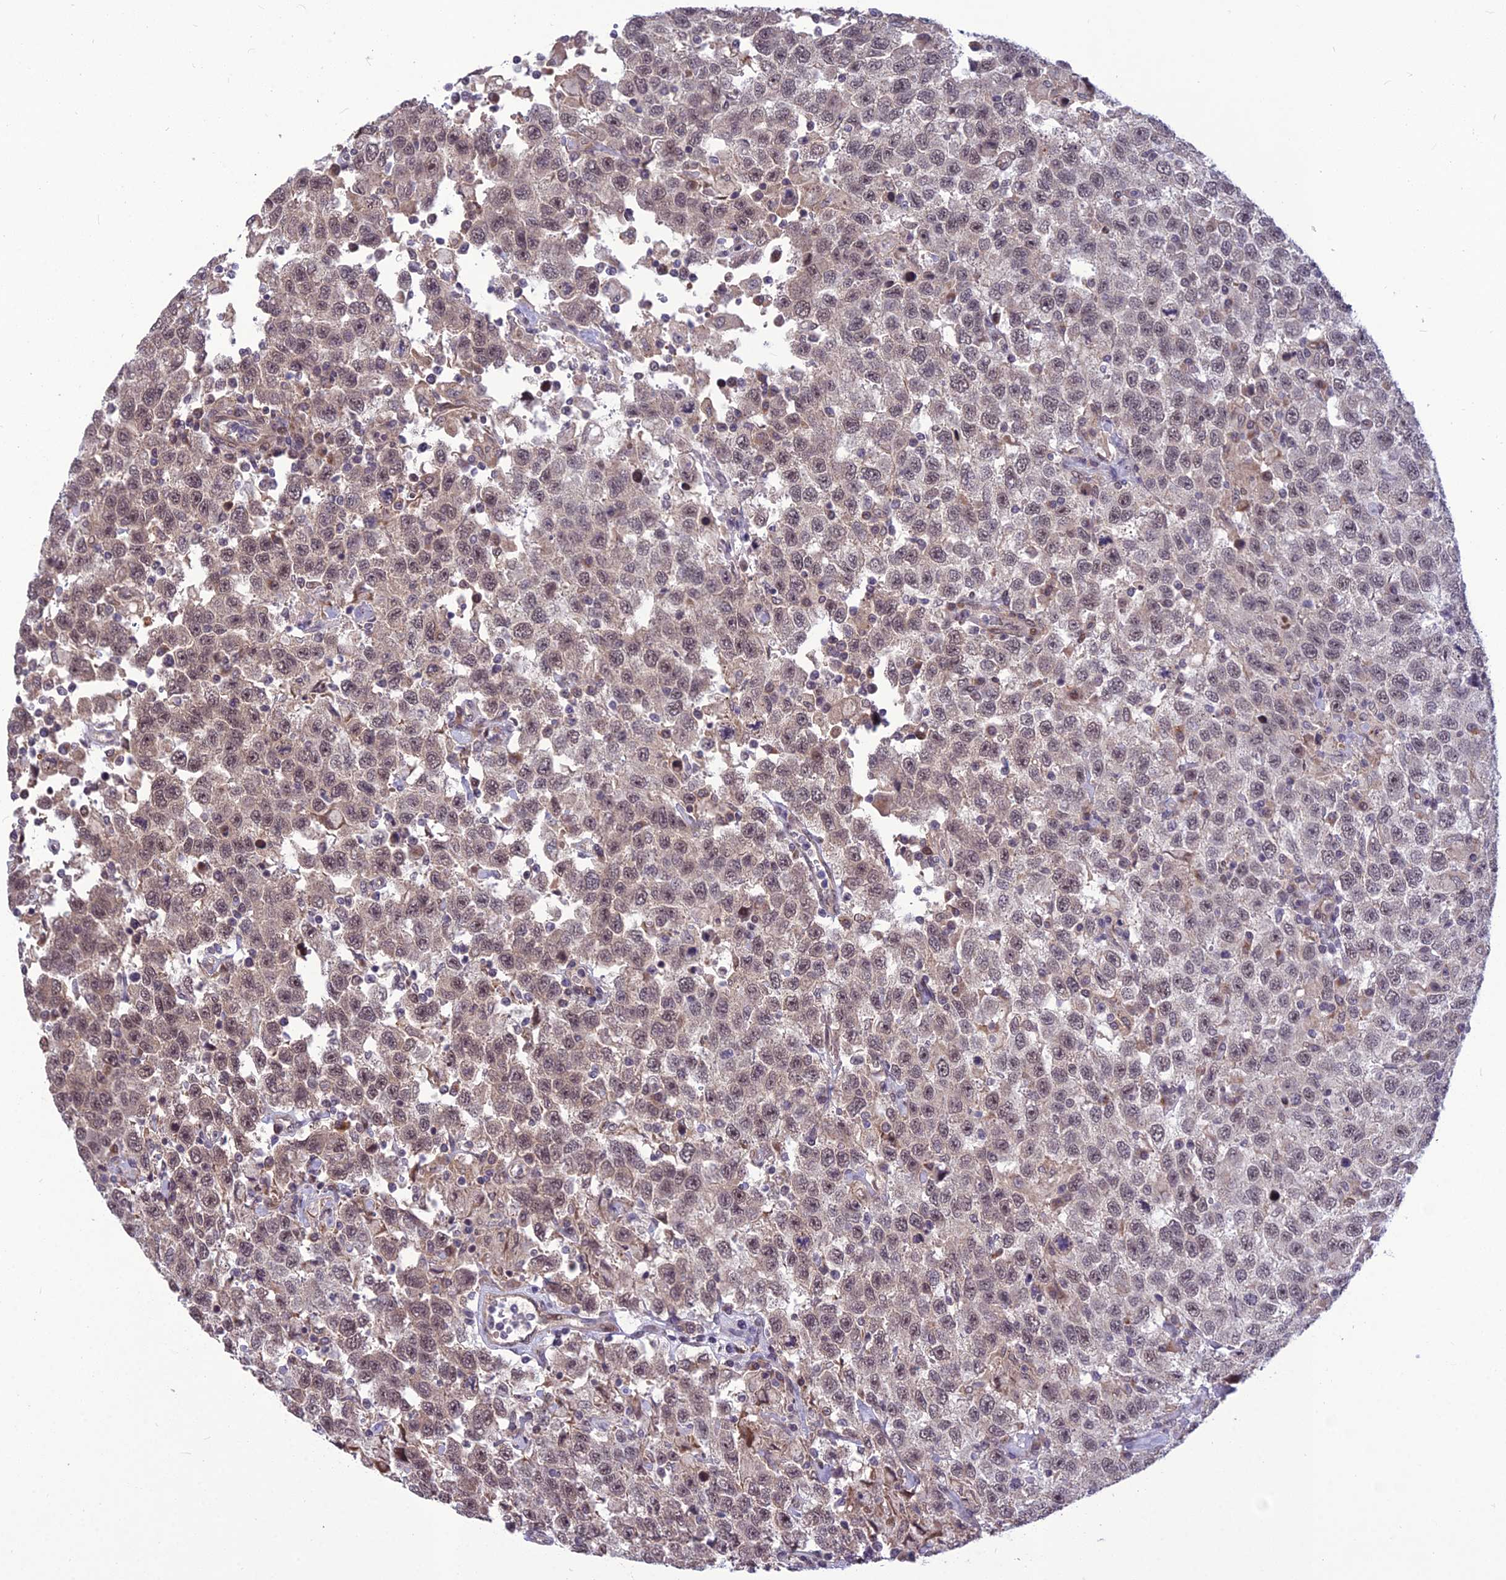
{"staining": {"intensity": "weak", "quantity": "25%-75%", "location": "nuclear"}, "tissue": "testis cancer", "cell_type": "Tumor cells", "image_type": "cancer", "snomed": [{"axis": "morphology", "description": "Seminoma, NOS"}, {"axis": "topography", "description": "Testis"}], "caption": "High-power microscopy captured an immunohistochemistry (IHC) photomicrograph of testis cancer, revealing weak nuclear staining in about 25%-75% of tumor cells.", "gene": "FBRS", "patient": {"sex": "male", "age": 41}}